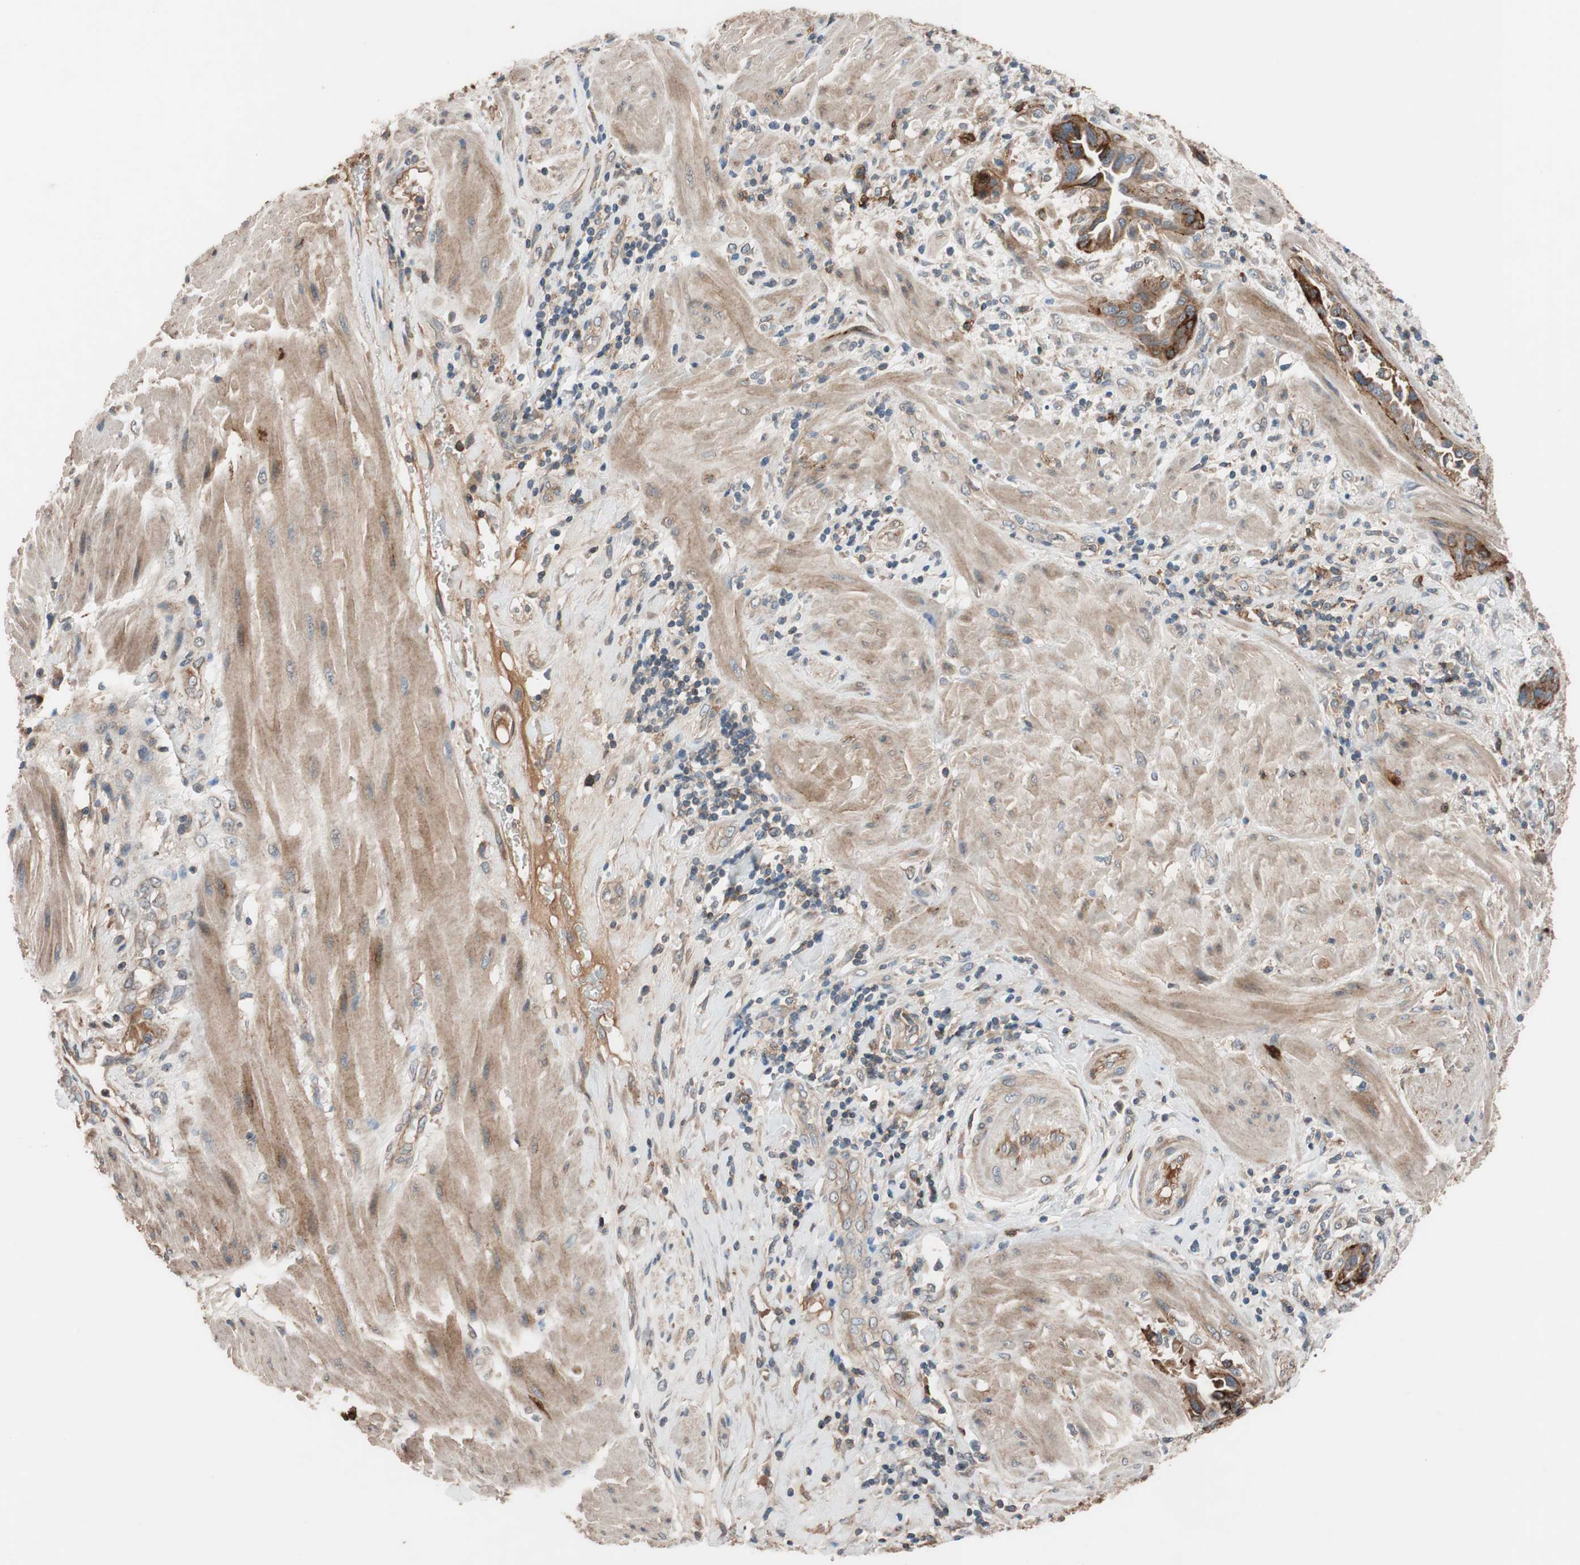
{"staining": {"intensity": "moderate", "quantity": ">75%", "location": "cytoplasmic/membranous"}, "tissue": "pancreatic cancer", "cell_type": "Tumor cells", "image_type": "cancer", "snomed": [{"axis": "morphology", "description": "Adenocarcinoma, NOS"}, {"axis": "topography", "description": "Pancreas"}], "caption": "The histopathology image shows a brown stain indicating the presence of a protein in the cytoplasmic/membranous of tumor cells in pancreatic adenocarcinoma. (Brightfield microscopy of DAB IHC at high magnification).", "gene": "SDC4", "patient": {"sex": "female", "age": 64}}